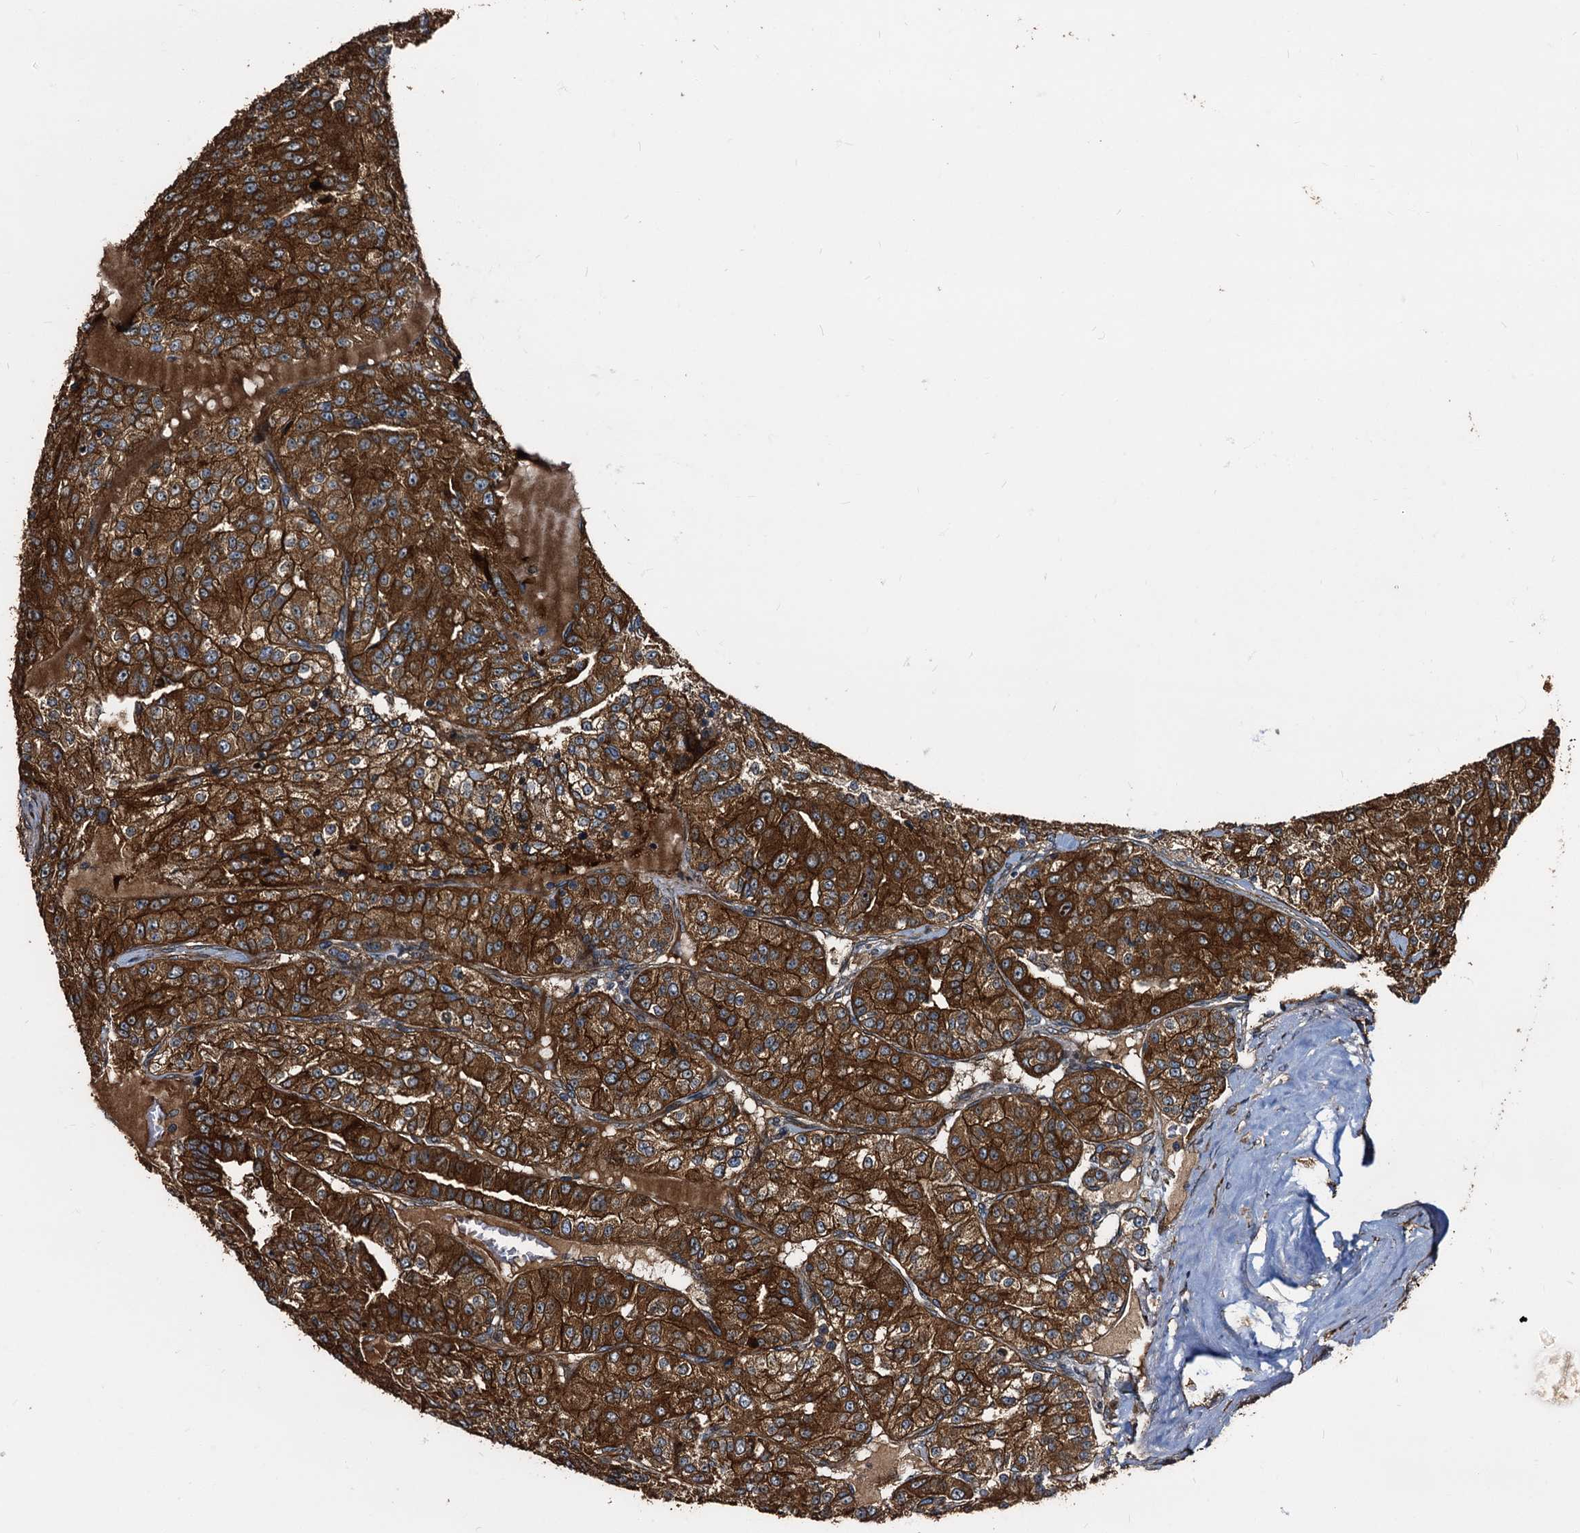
{"staining": {"intensity": "strong", "quantity": ">75%", "location": "cytoplasmic/membranous"}, "tissue": "renal cancer", "cell_type": "Tumor cells", "image_type": "cancer", "snomed": [{"axis": "morphology", "description": "Adenocarcinoma, NOS"}, {"axis": "topography", "description": "Kidney"}], "caption": "Immunohistochemistry (DAB (3,3'-diaminobenzidine)) staining of renal cancer (adenocarcinoma) displays strong cytoplasmic/membranous protein staining in approximately >75% of tumor cells.", "gene": "PEX5", "patient": {"sex": "female", "age": 63}}